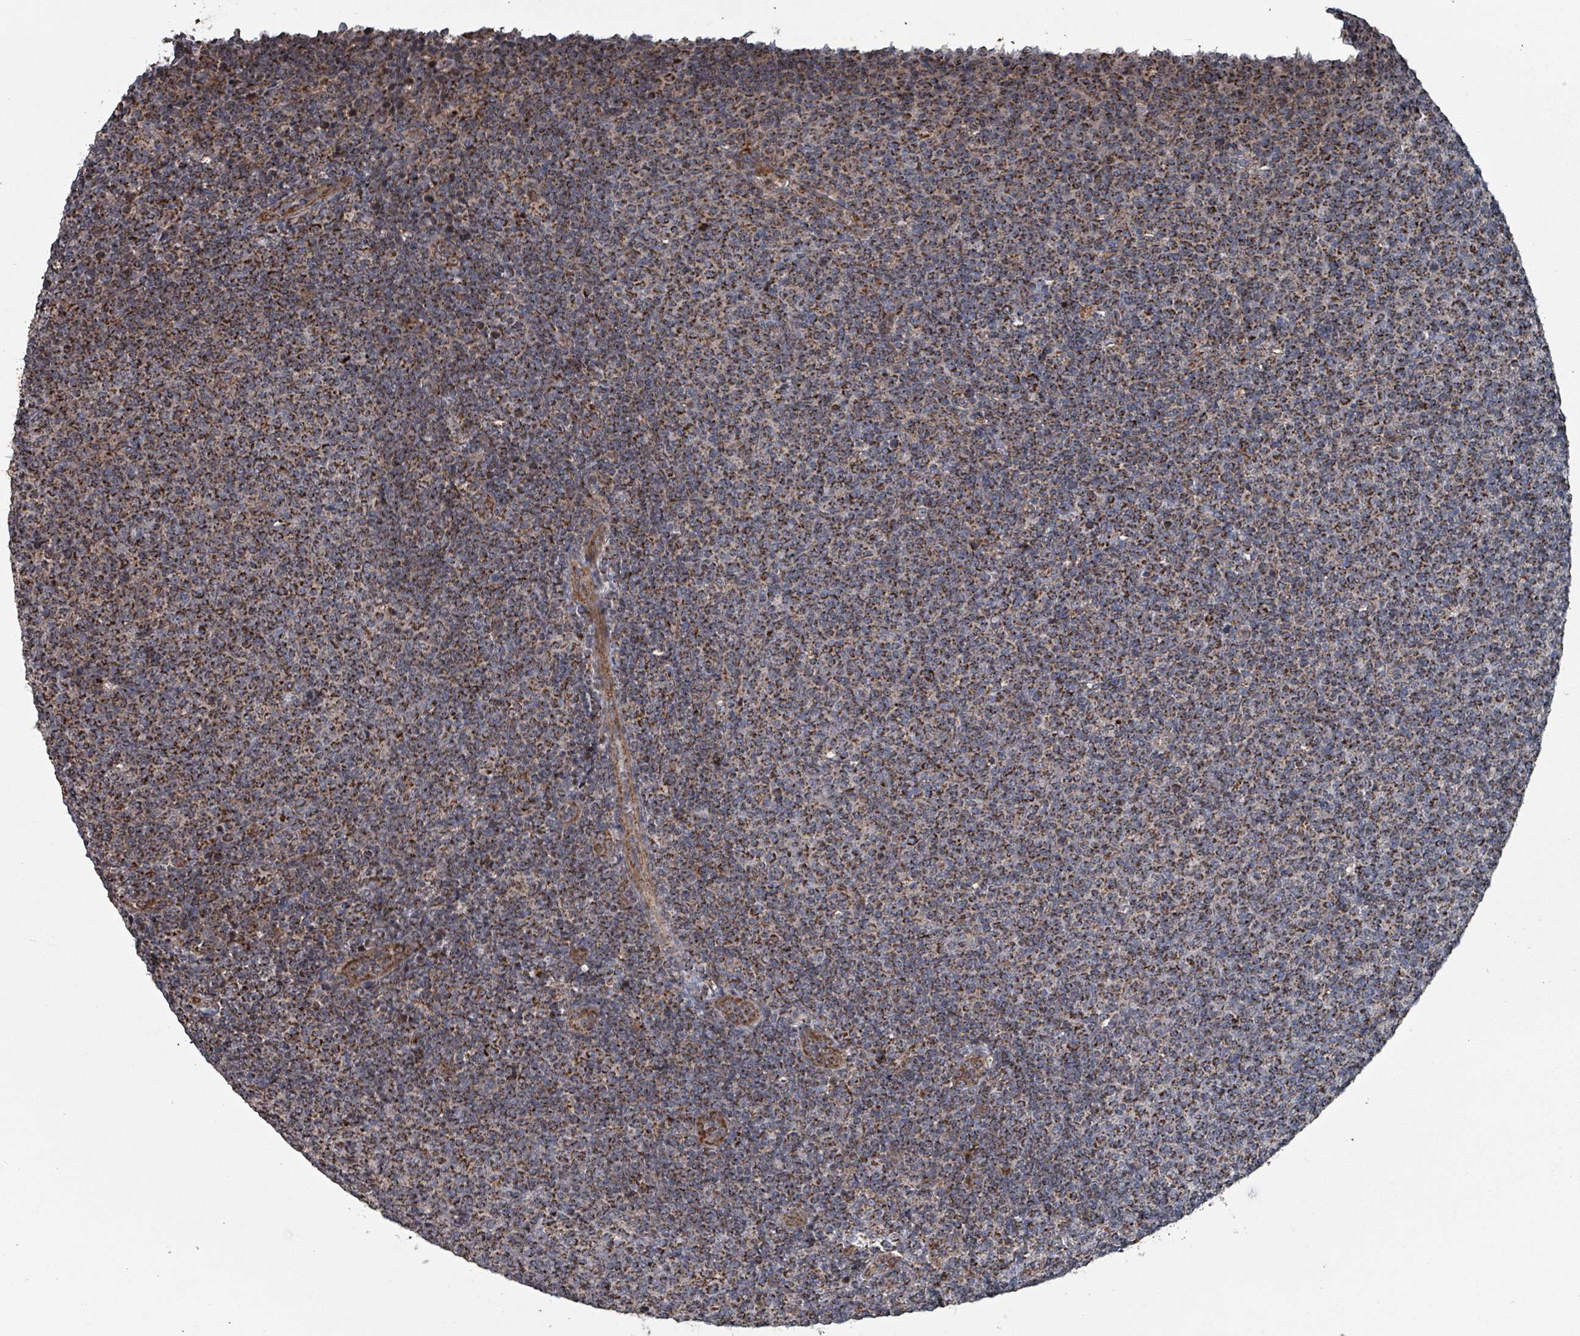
{"staining": {"intensity": "strong", "quantity": "25%-75%", "location": "cytoplasmic/membranous"}, "tissue": "lymphoma", "cell_type": "Tumor cells", "image_type": "cancer", "snomed": [{"axis": "morphology", "description": "Malignant lymphoma, non-Hodgkin's type, Low grade"}, {"axis": "topography", "description": "Lymph node"}], "caption": "Lymphoma tissue shows strong cytoplasmic/membranous positivity in about 25%-75% of tumor cells, visualized by immunohistochemistry.", "gene": "MRPL4", "patient": {"sex": "male", "age": 66}}